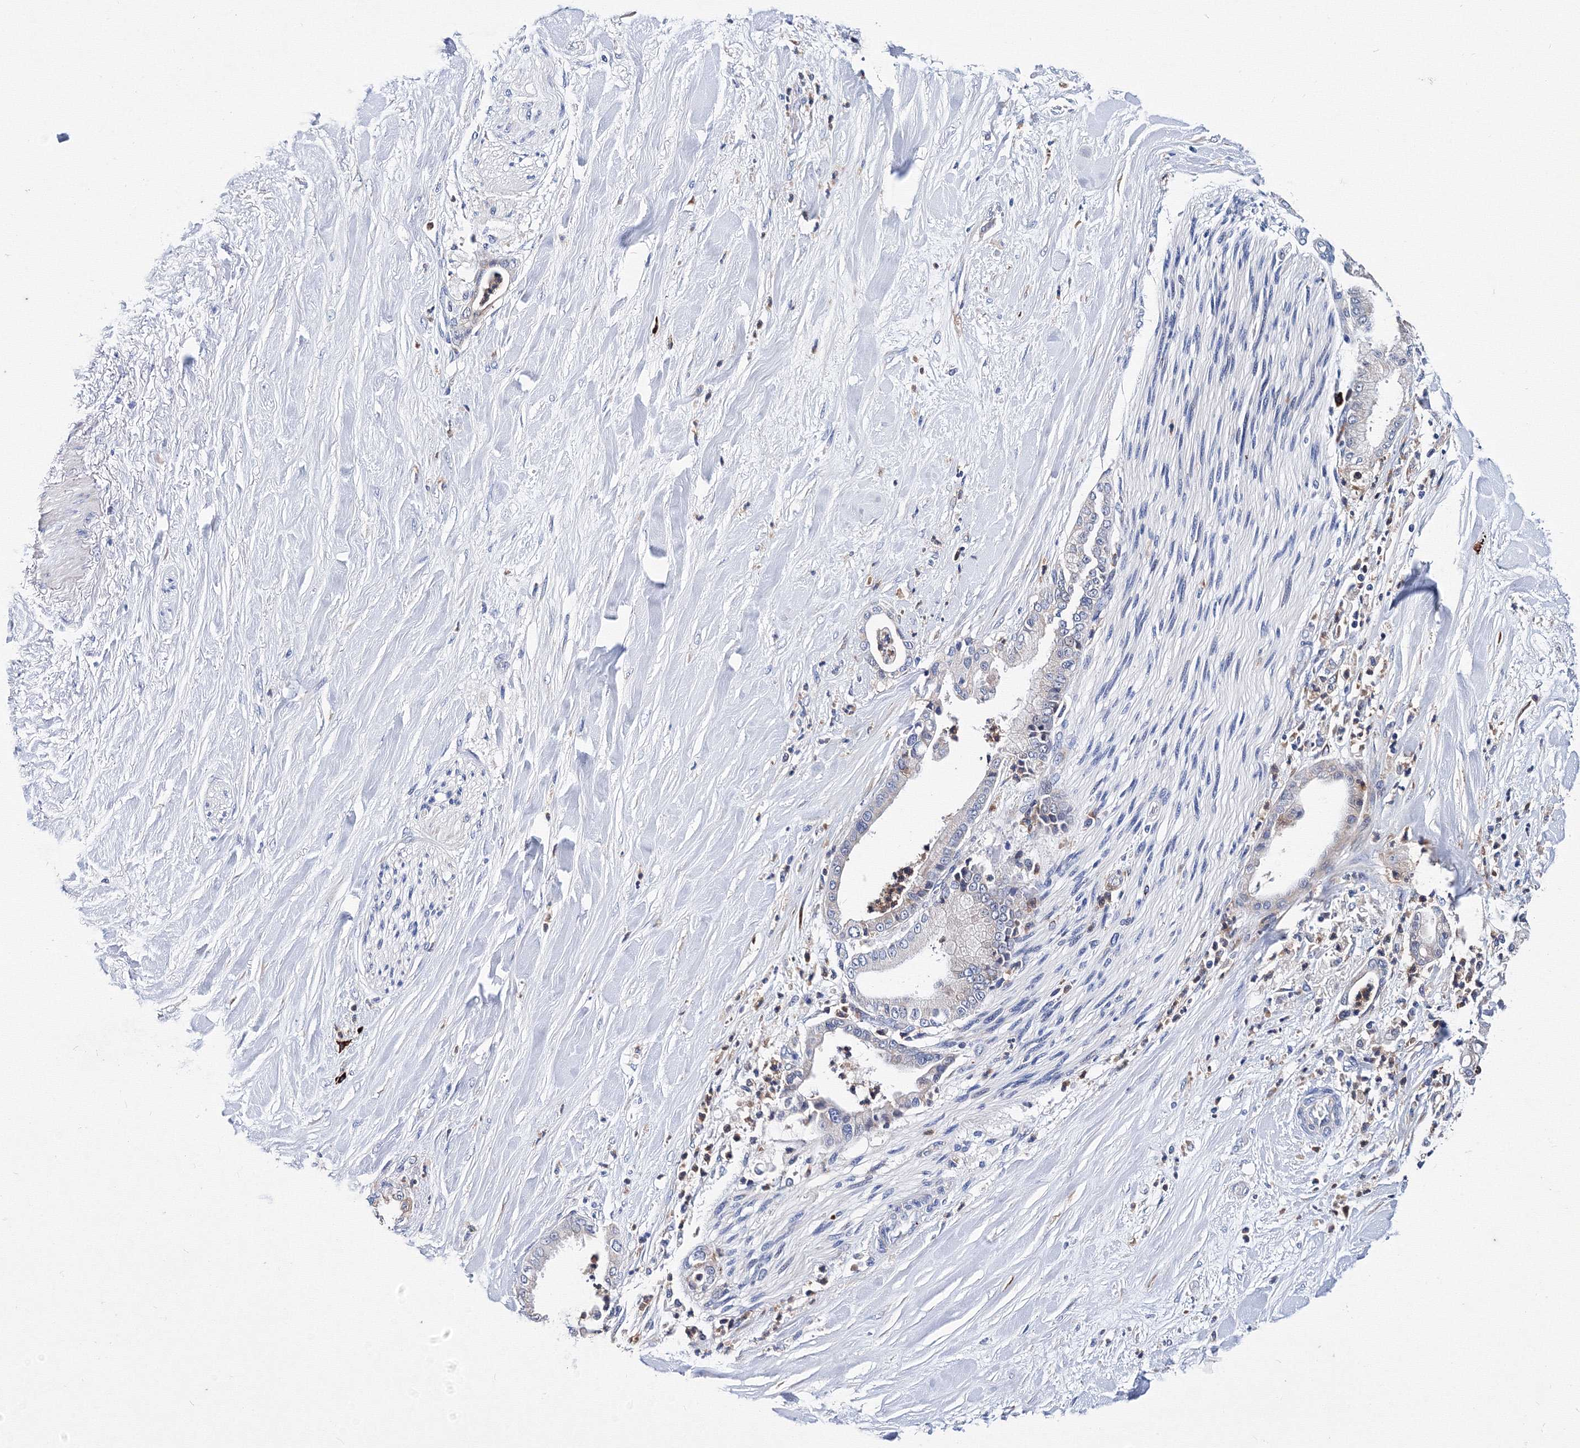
{"staining": {"intensity": "negative", "quantity": "none", "location": "none"}, "tissue": "liver cancer", "cell_type": "Tumor cells", "image_type": "cancer", "snomed": [{"axis": "morphology", "description": "Cholangiocarcinoma"}, {"axis": "topography", "description": "Liver"}], "caption": "Liver cancer stained for a protein using immunohistochemistry (IHC) displays no positivity tumor cells.", "gene": "TRPM2", "patient": {"sex": "female", "age": 54}}